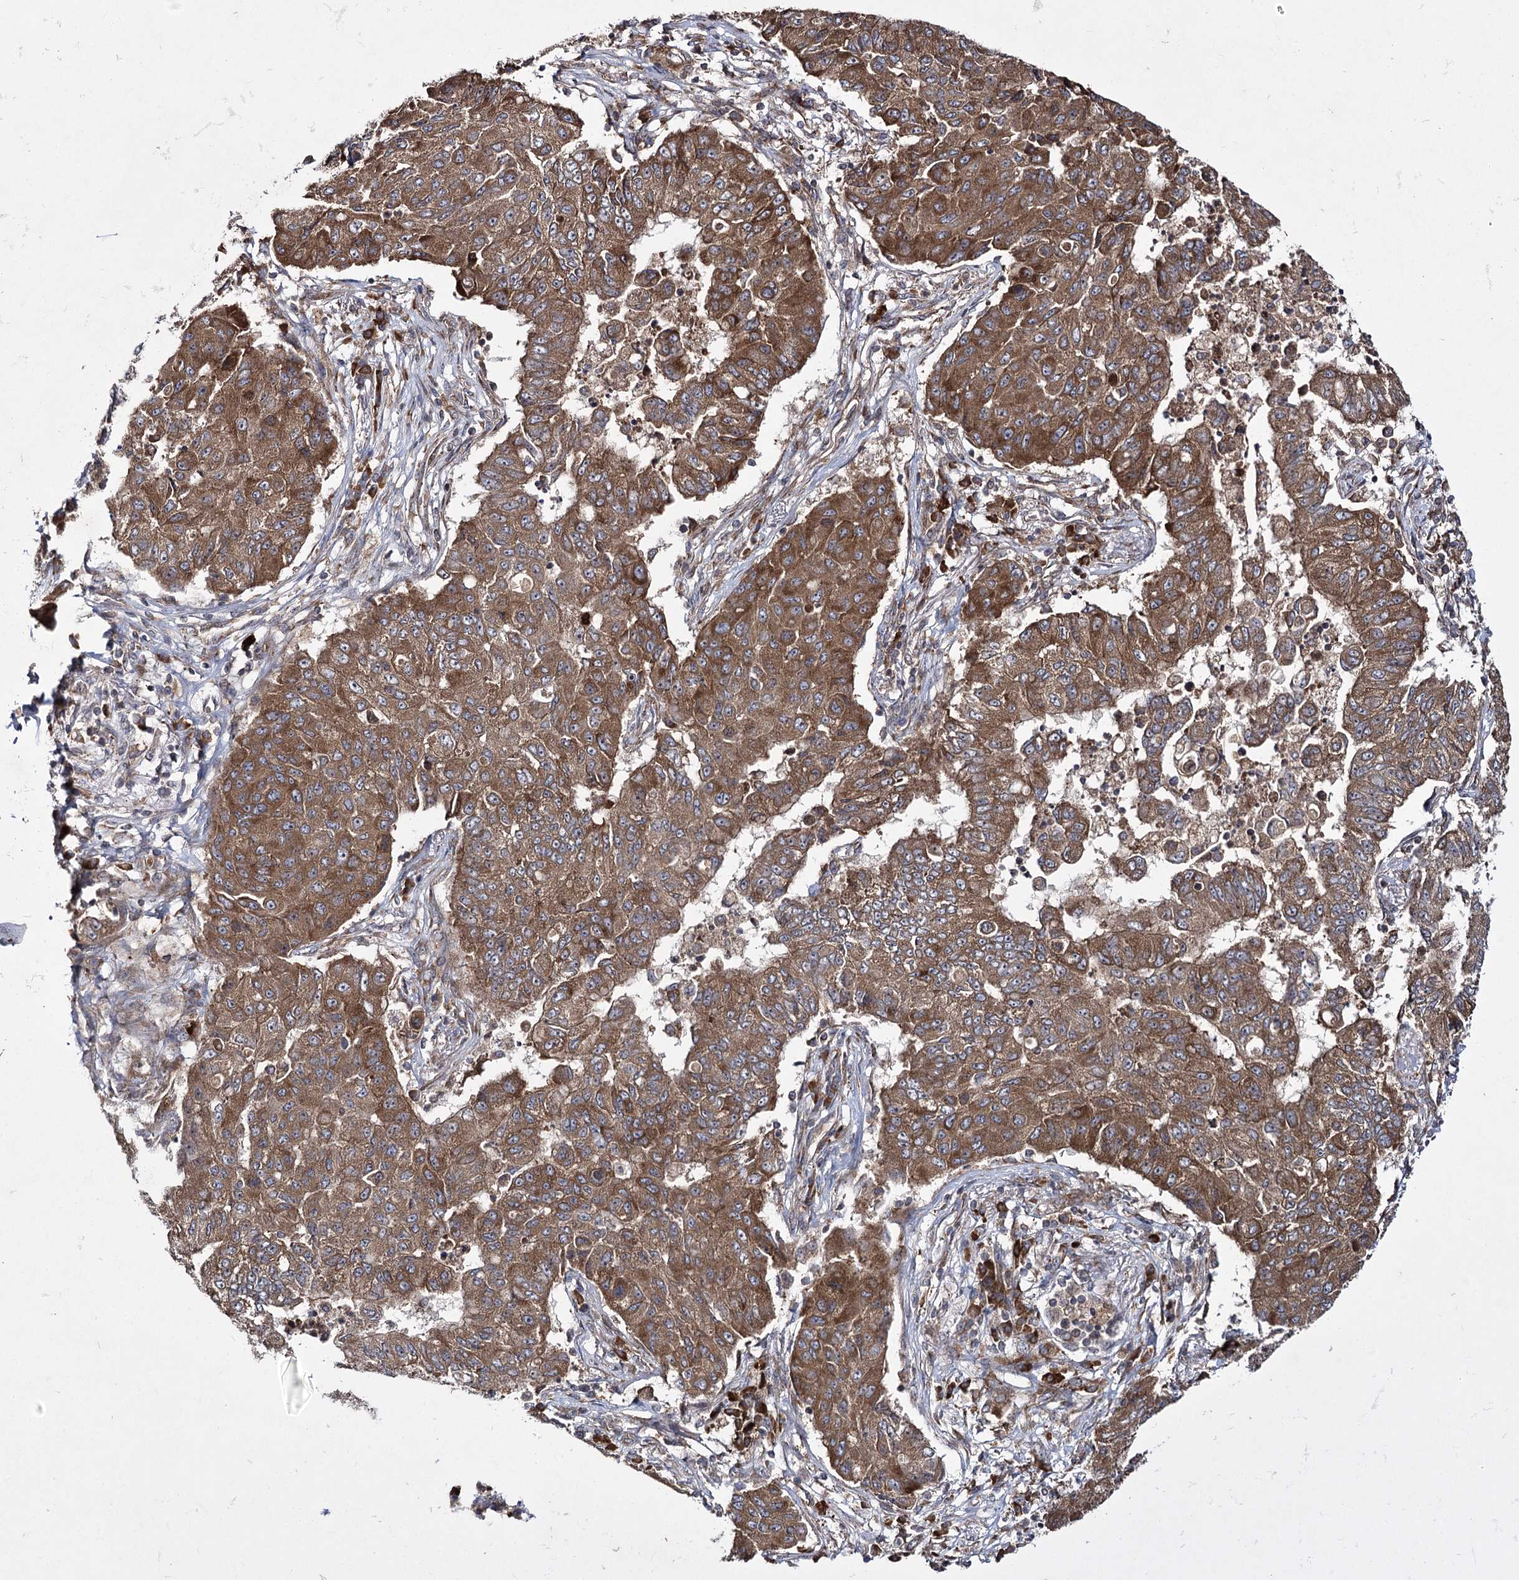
{"staining": {"intensity": "moderate", "quantity": ">75%", "location": "cytoplasmic/membranous"}, "tissue": "lung cancer", "cell_type": "Tumor cells", "image_type": "cancer", "snomed": [{"axis": "morphology", "description": "Squamous cell carcinoma, NOS"}, {"axis": "topography", "description": "Lung"}], "caption": "A photomicrograph of human lung squamous cell carcinoma stained for a protein shows moderate cytoplasmic/membranous brown staining in tumor cells.", "gene": "HECTD2", "patient": {"sex": "male", "age": 74}}